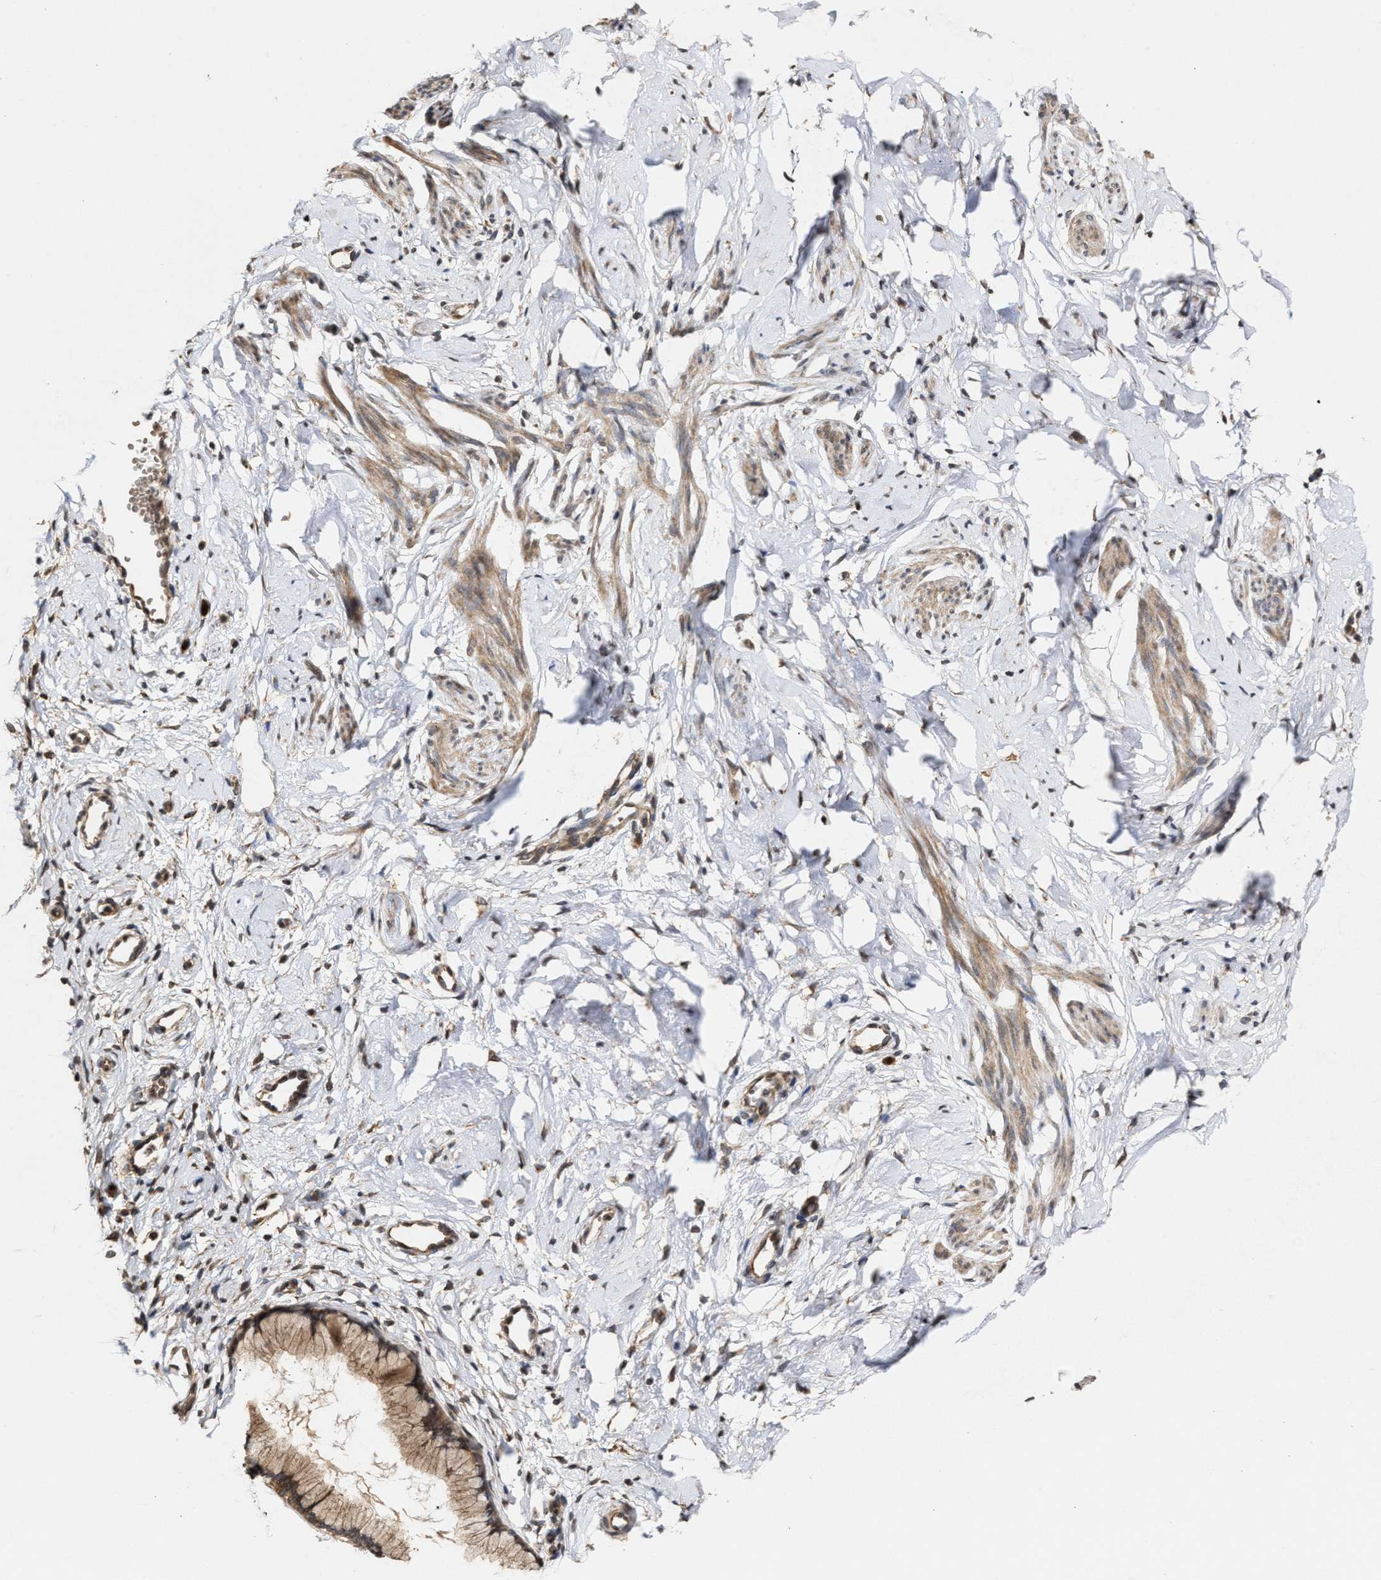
{"staining": {"intensity": "moderate", "quantity": ">75%", "location": "cytoplasmic/membranous"}, "tissue": "cervix", "cell_type": "Glandular cells", "image_type": "normal", "snomed": [{"axis": "morphology", "description": "Normal tissue, NOS"}, {"axis": "topography", "description": "Cervix"}], "caption": "The image displays a brown stain indicating the presence of a protein in the cytoplasmic/membranous of glandular cells in cervix. The staining was performed using DAB (3,3'-diaminobenzidine) to visualize the protein expression in brown, while the nuclei were stained in blue with hematoxylin (Magnification: 20x).", "gene": "SAR1A", "patient": {"sex": "female", "age": 65}}